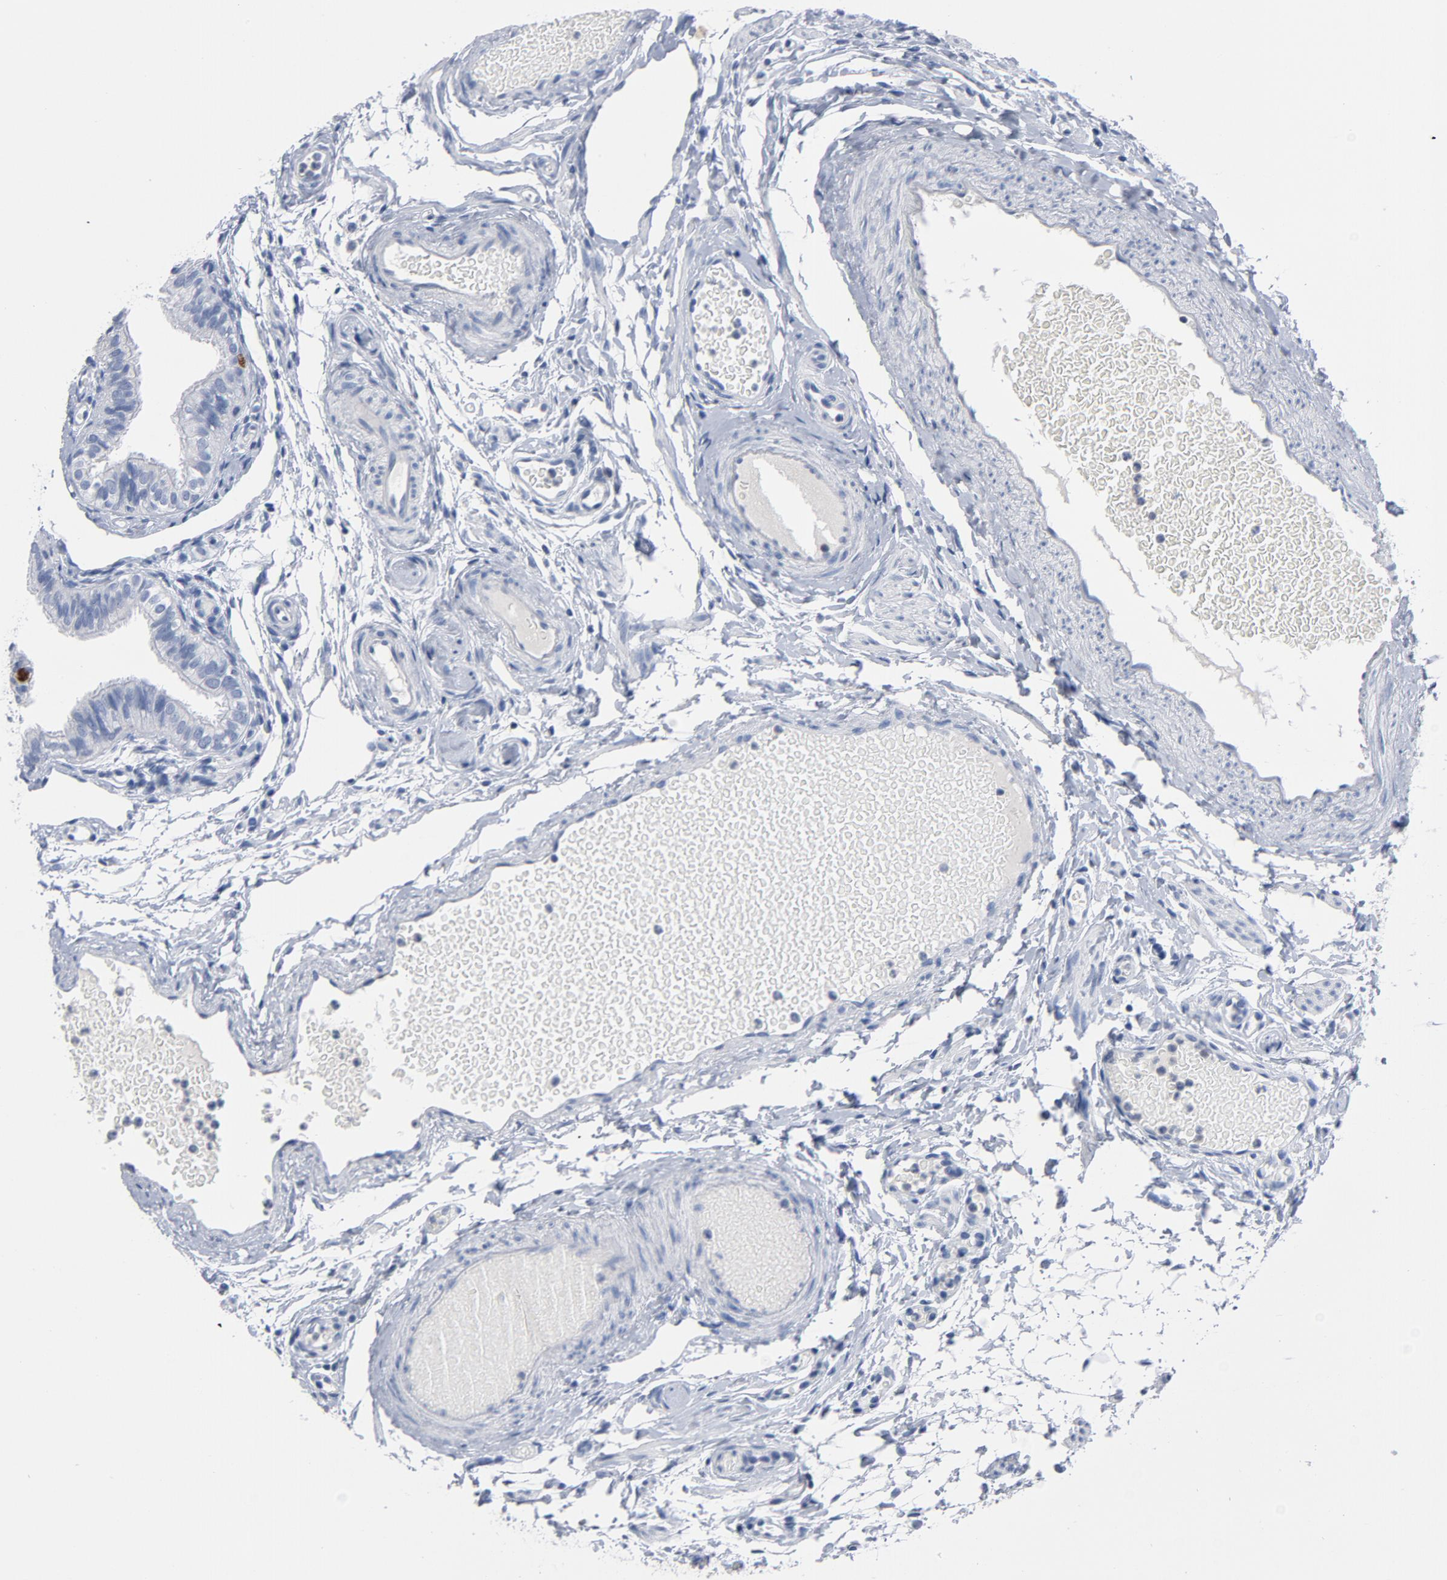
{"staining": {"intensity": "strong", "quantity": "<25%", "location": "nuclear"}, "tissue": "fallopian tube", "cell_type": "Glandular cells", "image_type": "normal", "snomed": [{"axis": "morphology", "description": "Normal tissue, NOS"}, {"axis": "morphology", "description": "Dermoid, NOS"}, {"axis": "topography", "description": "Fallopian tube"}], "caption": "The micrograph shows immunohistochemical staining of unremarkable fallopian tube. There is strong nuclear expression is appreciated in approximately <25% of glandular cells.", "gene": "CDC20", "patient": {"sex": "female", "age": 33}}